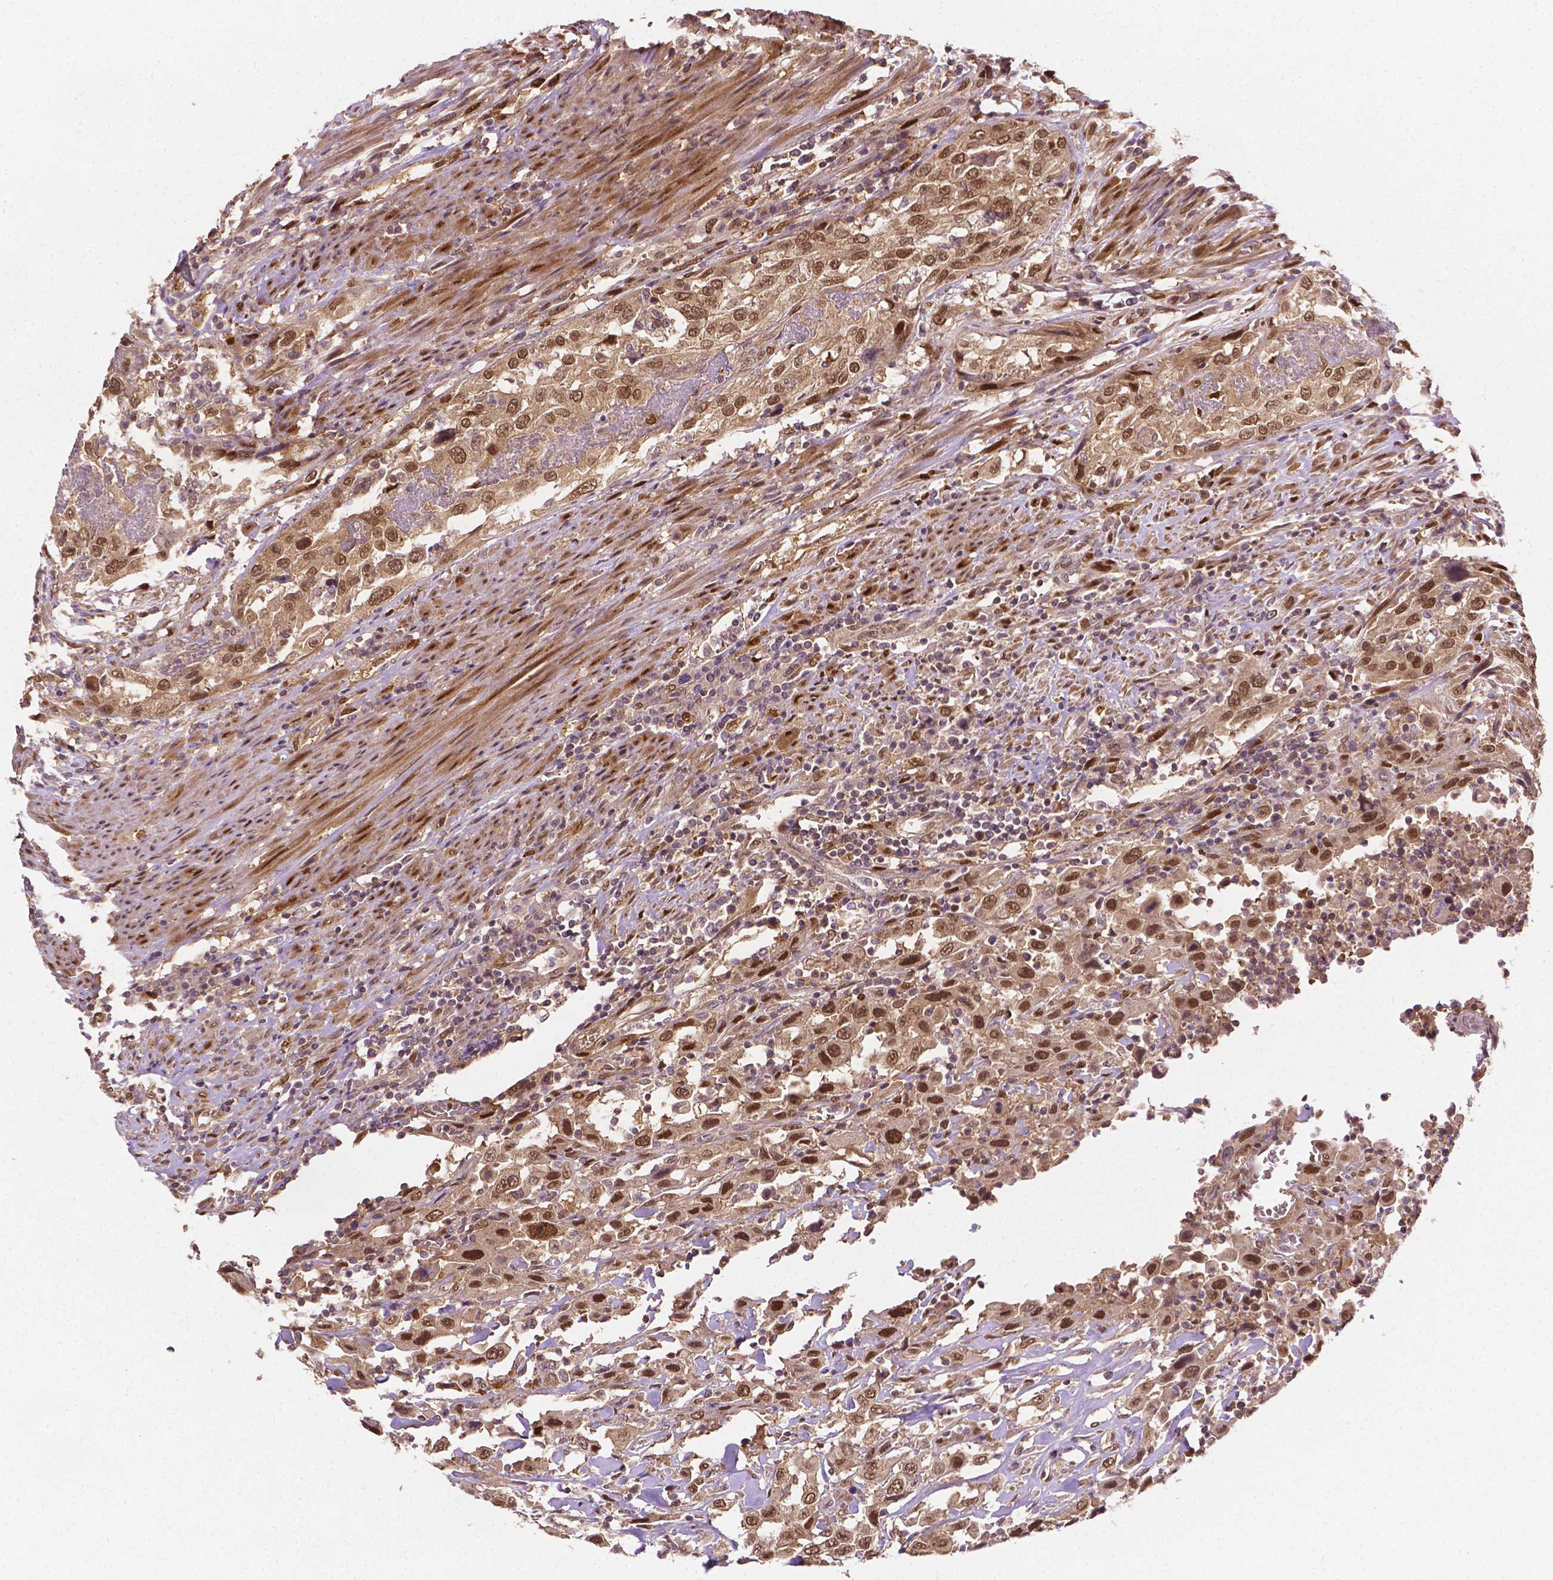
{"staining": {"intensity": "moderate", "quantity": ">75%", "location": "nuclear"}, "tissue": "urothelial cancer", "cell_type": "Tumor cells", "image_type": "cancer", "snomed": [{"axis": "morphology", "description": "Urothelial carcinoma, High grade"}, {"axis": "topography", "description": "Urinary bladder"}], "caption": "A brown stain highlights moderate nuclear expression of a protein in human high-grade urothelial carcinoma tumor cells.", "gene": "YAP1", "patient": {"sex": "male", "age": 61}}